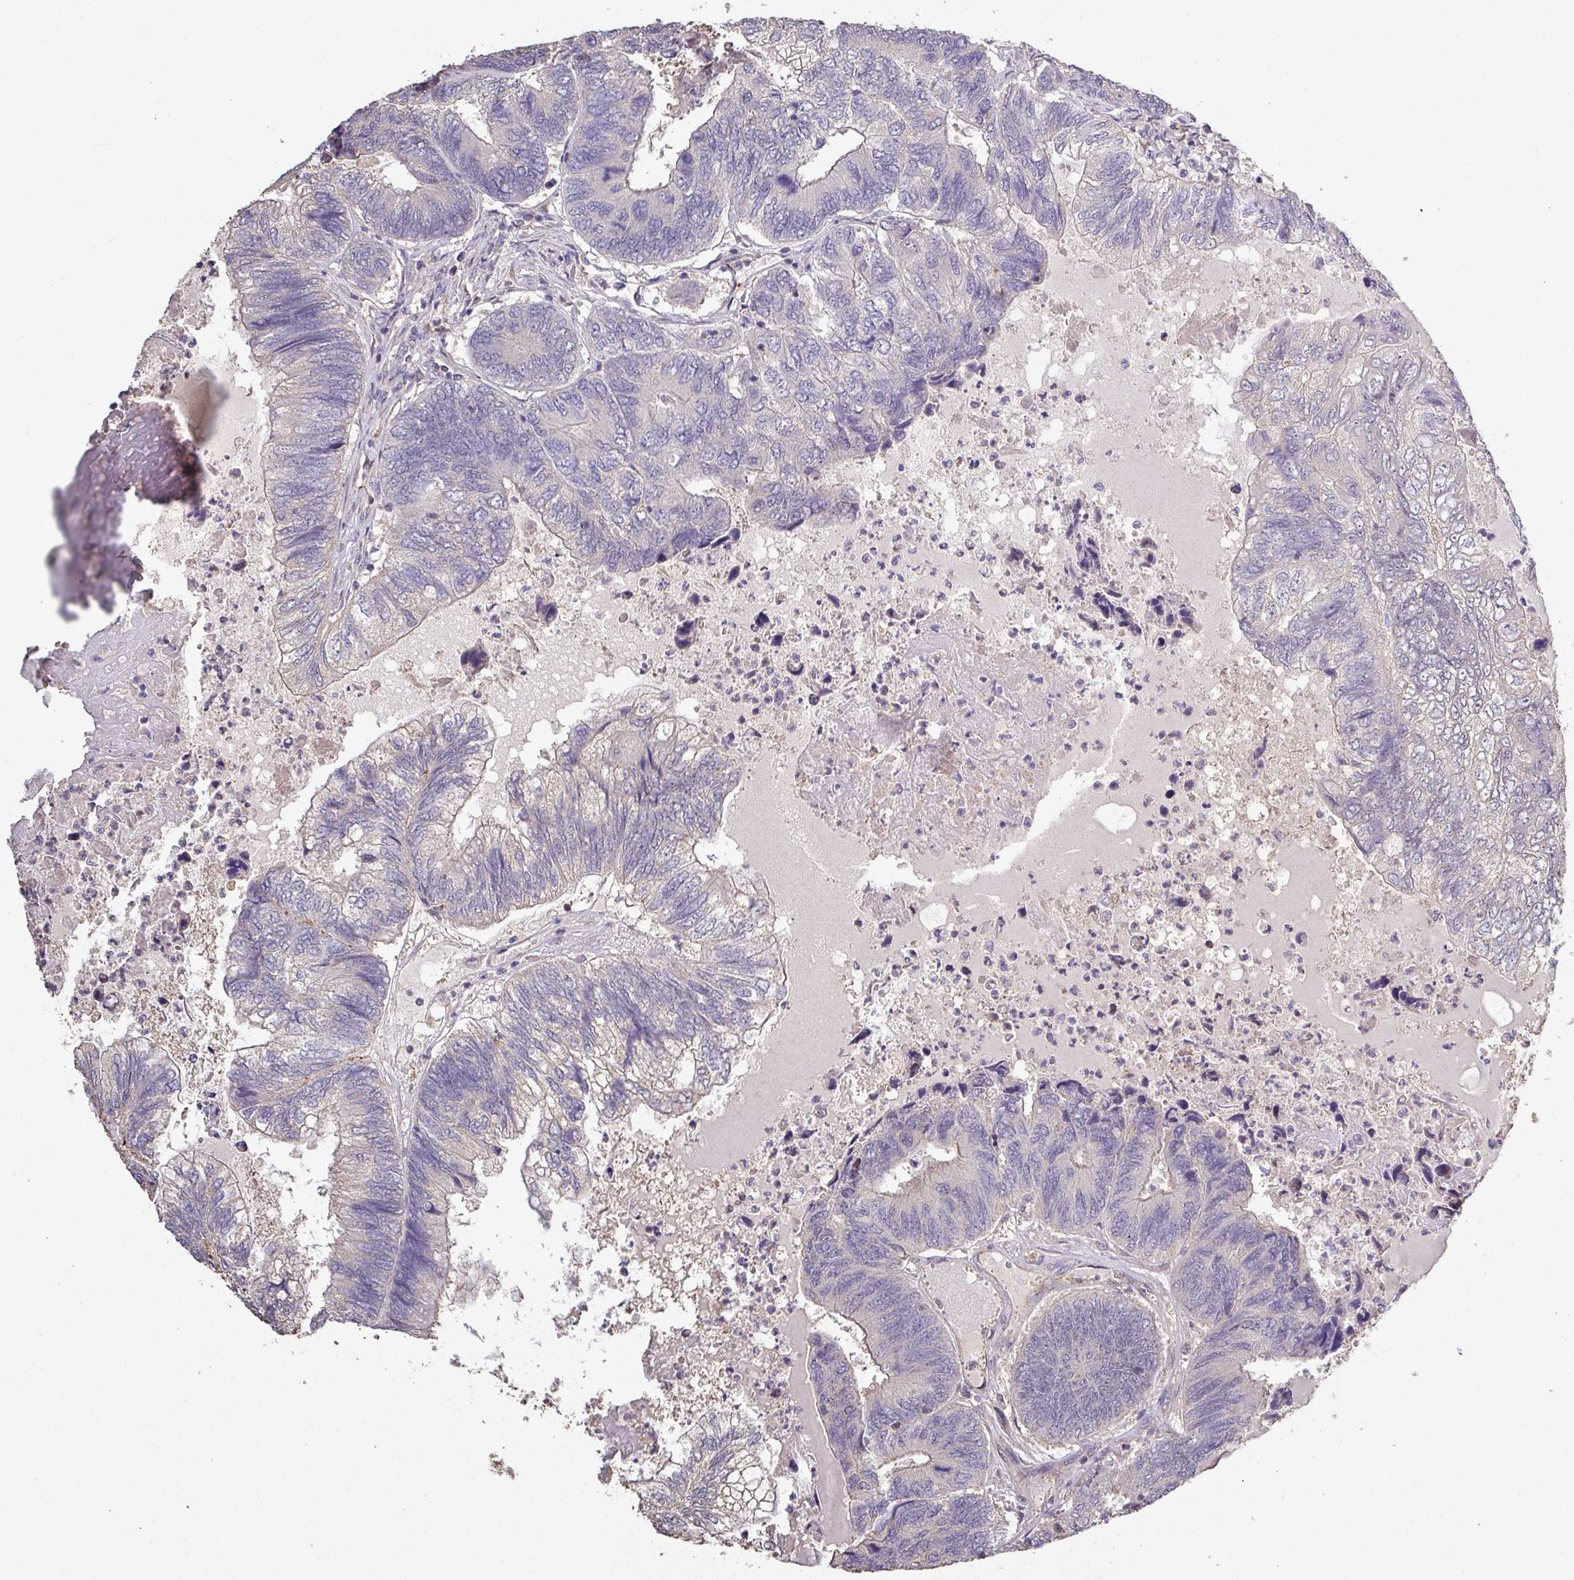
{"staining": {"intensity": "negative", "quantity": "none", "location": "none"}, "tissue": "colorectal cancer", "cell_type": "Tumor cells", "image_type": "cancer", "snomed": [{"axis": "morphology", "description": "Adenocarcinoma, NOS"}, {"axis": "topography", "description": "Colon"}], "caption": "IHC micrograph of neoplastic tissue: colorectal adenocarcinoma stained with DAB (3,3'-diaminobenzidine) demonstrates no significant protein positivity in tumor cells. (DAB immunohistochemistry visualized using brightfield microscopy, high magnification).", "gene": "ISLR", "patient": {"sex": "female", "age": 67}}